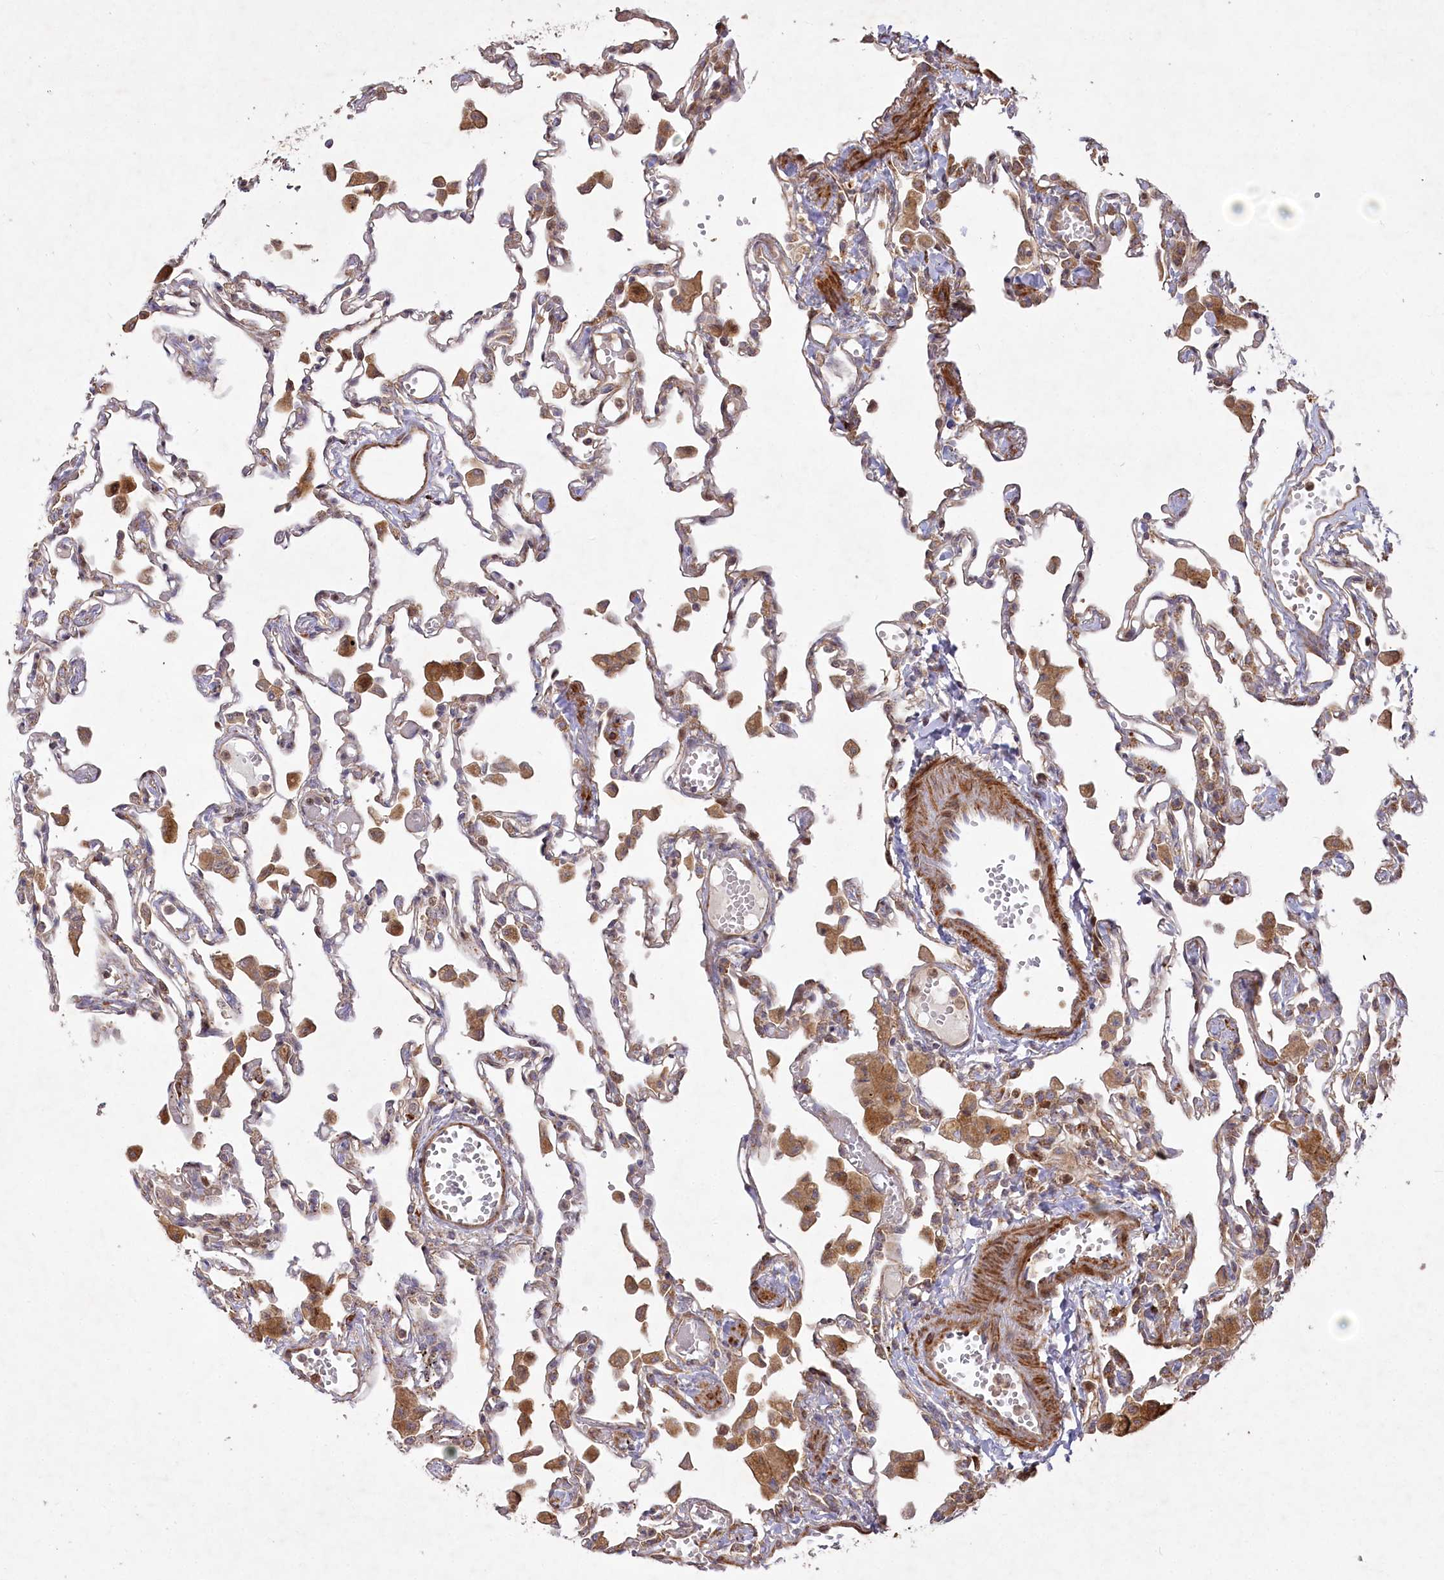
{"staining": {"intensity": "moderate", "quantity": "<25%", "location": "cytoplasmic/membranous"}, "tissue": "lung", "cell_type": "Alveolar cells", "image_type": "normal", "snomed": [{"axis": "morphology", "description": "Normal tissue, NOS"}, {"axis": "topography", "description": "Bronchus"}, {"axis": "topography", "description": "Lung"}], "caption": "An image showing moderate cytoplasmic/membranous expression in about <25% of alveolar cells in normal lung, as visualized by brown immunohistochemical staining.", "gene": "PSTK", "patient": {"sex": "female", "age": 49}}